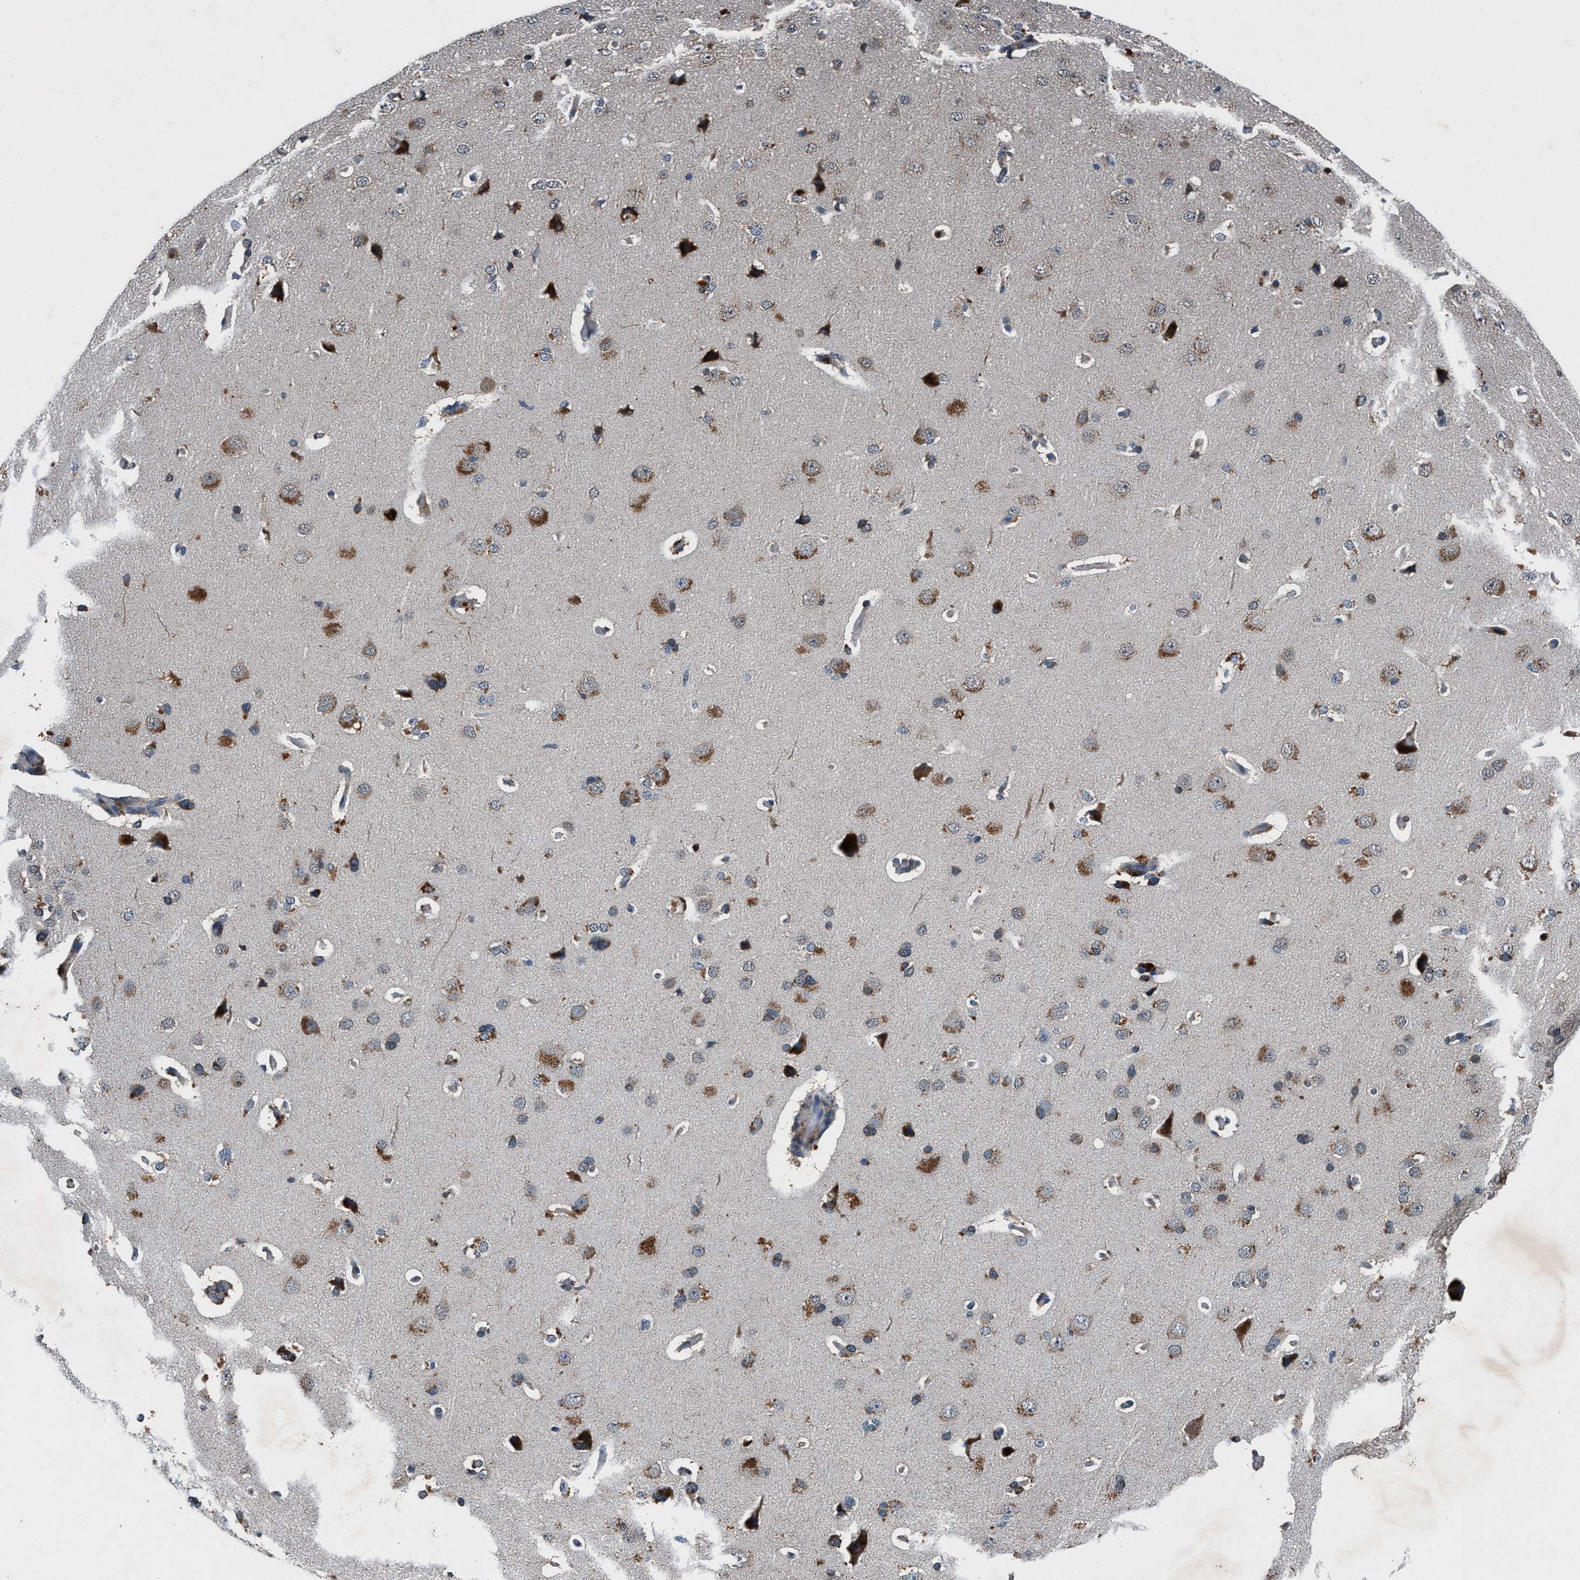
{"staining": {"intensity": "negative", "quantity": "none", "location": "none"}, "tissue": "cerebral cortex", "cell_type": "Endothelial cells", "image_type": "normal", "snomed": [{"axis": "morphology", "description": "Normal tissue, NOS"}, {"axis": "topography", "description": "Cerebral cortex"}], "caption": "IHC histopathology image of unremarkable human cerebral cortex stained for a protein (brown), which reveals no staining in endothelial cells. (DAB (3,3'-diaminobenzidine) immunohistochemistry visualized using brightfield microscopy, high magnification).", "gene": "FAM221A", "patient": {"sex": "male", "age": 62}}